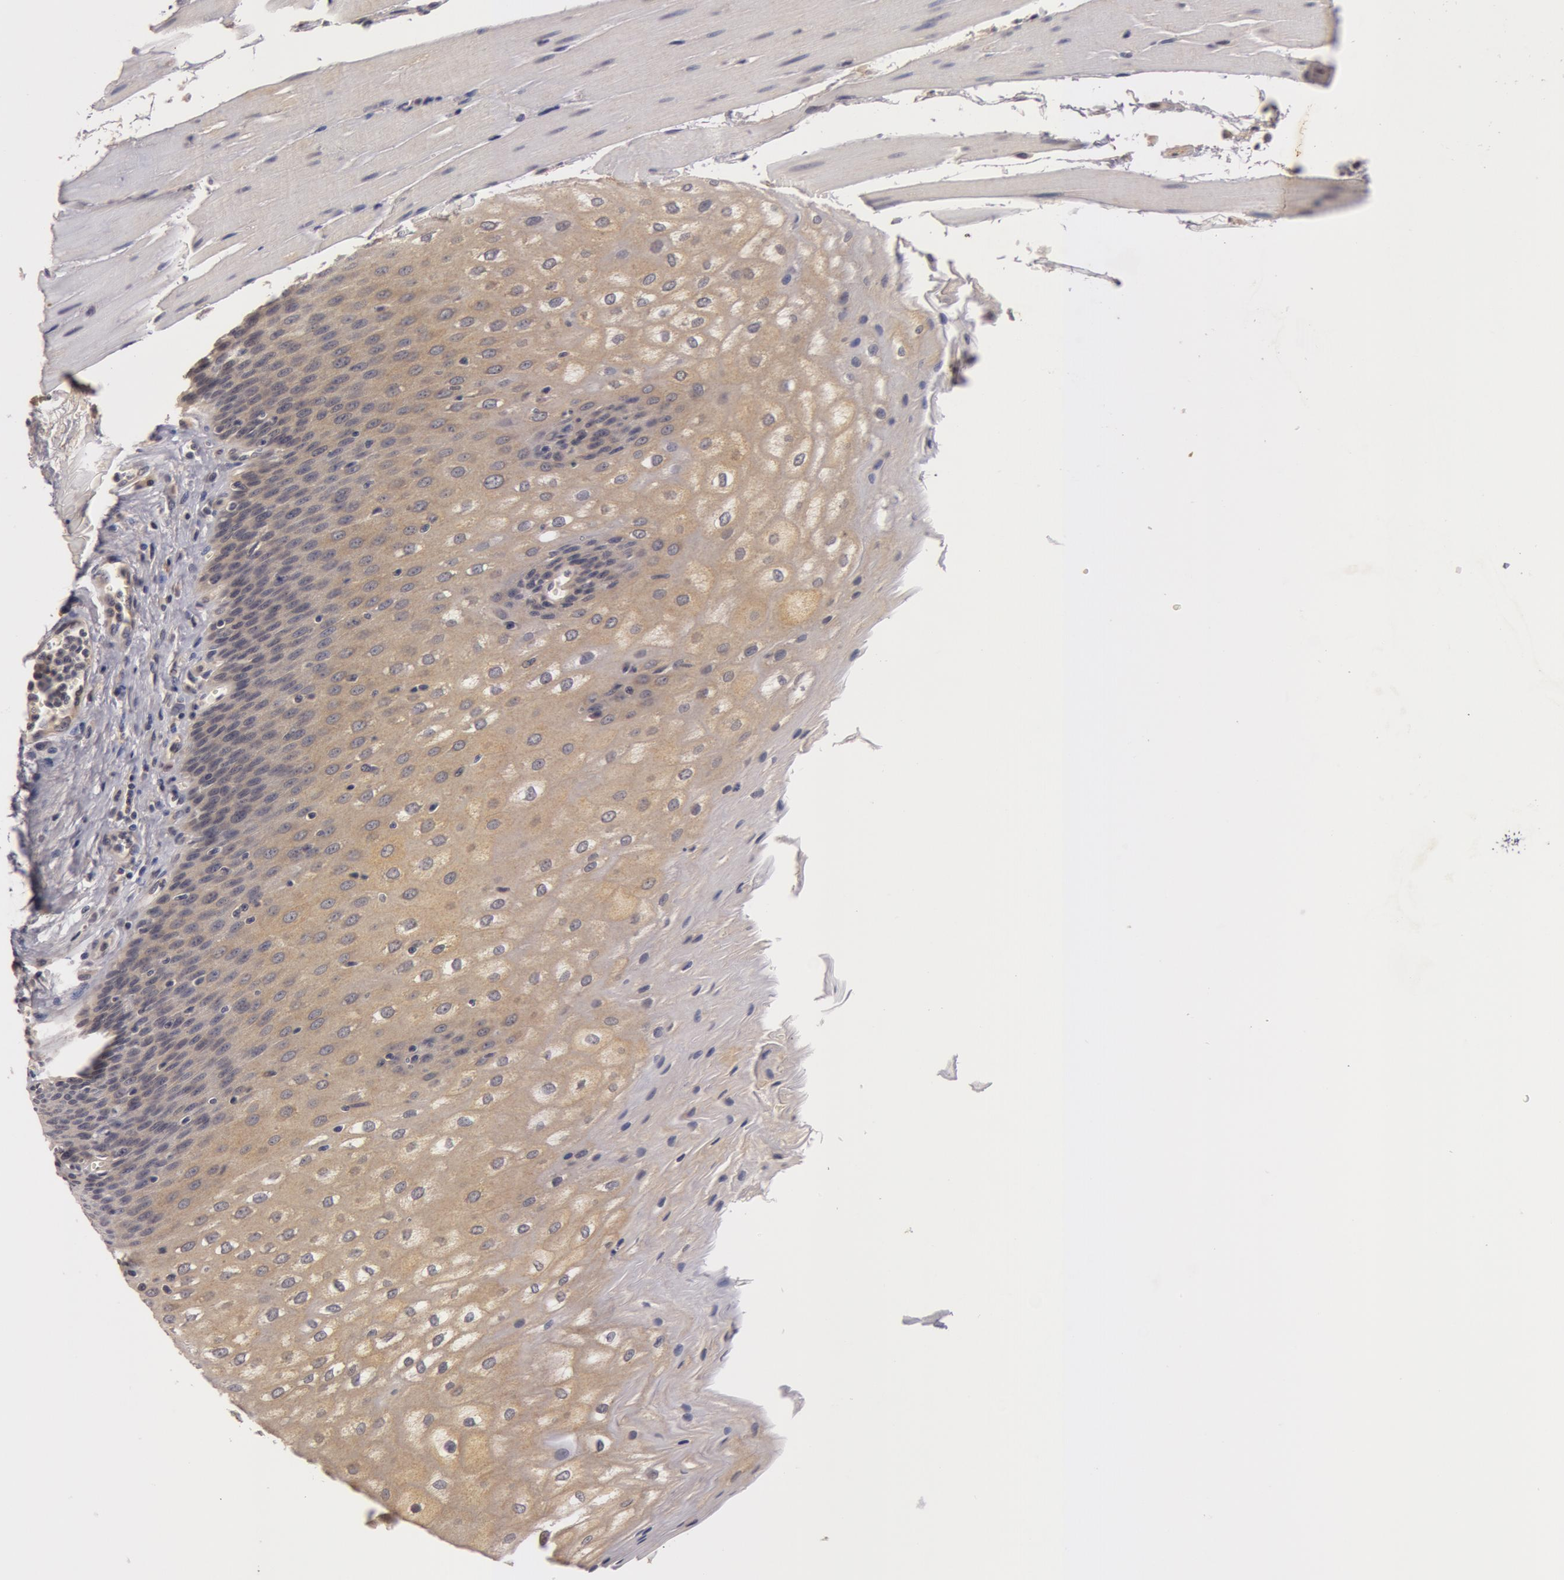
{"staining": {"intensity": "weak", "quantity": ">75%", "location": "cytoplasmic/membranous"}, "tissue": "esophagus", "cell_type": "Squamous epithelial cells", "image_type": "normal", "snomed": [{"axis": "morphology", "description": "Normal tissue, NOS"}, {"axis": "topography", "description": "Esophagus"}], "caption": "High-power microscopy captured an immunohistochemistry (IHC) photomicrograph of normal esophagus, revealing weak cytoplasmic/membranous positivity in about >75% of squamous epithelial cells. (Stains: DAB in brown, nuclei in blue, Microscopy: brightfield microscopy at high magnification).", "gene": "BCHE", "patient": {"sex": "female", "age": 61}}